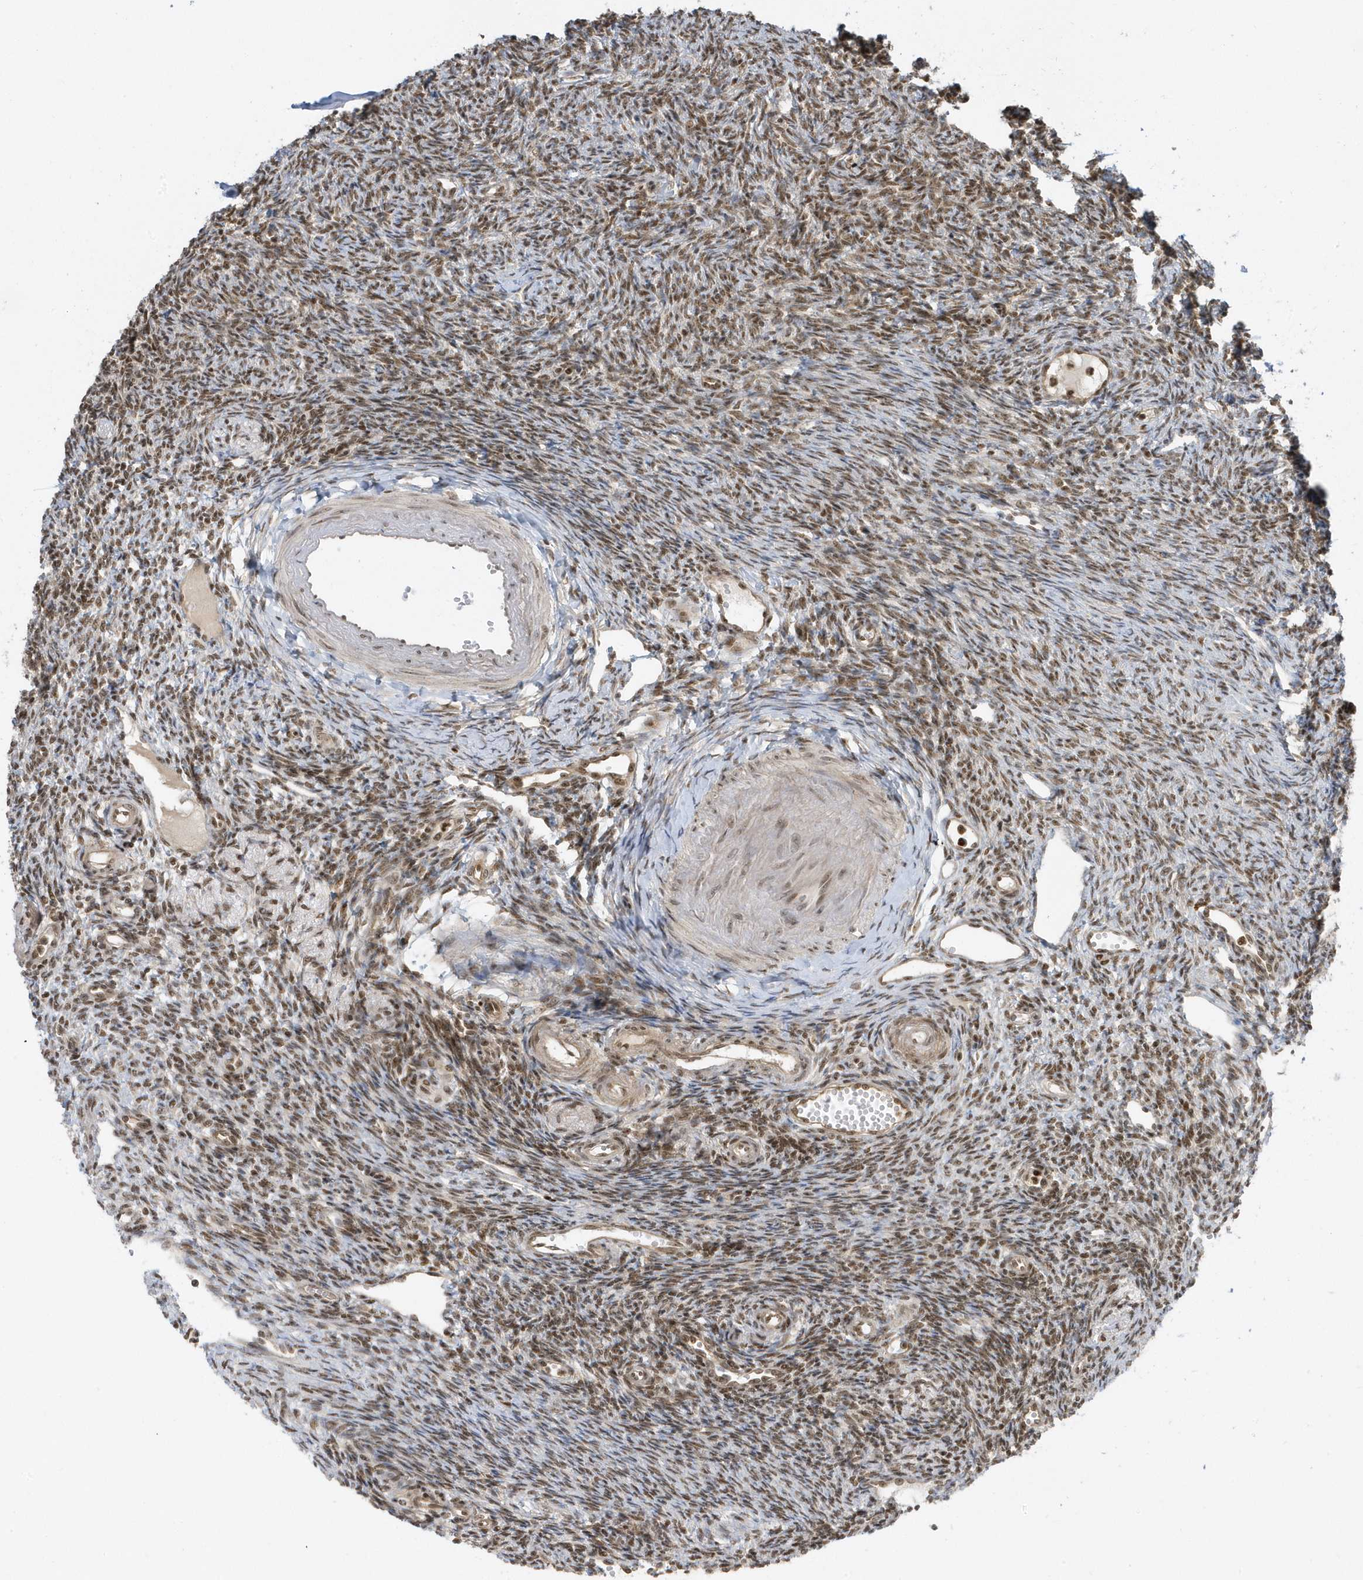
{"staining": {"intensity": "moderate", "quantity": ">75%", "location": "cytoplasmic/membranous,nuclear"}, "tissue": "ovary", "cell_type": "Follicle cells", "image_type": "normal", "snomed": [{"axis": "morphology", "description": "Normal tissue, NOS"}, {"axis": "morphology", "description": "Cyst, NOS"}, {"axis": "topography", "description": "Ovary"}], "caption": "This image displays IHC staining of benign human ovary, with medium moderate cytoplasmic/membranous,nuclear expression in about >75% of follicle cells.", "gene": "ZNF740", "patient": {"sex": "female", "age": 33}}